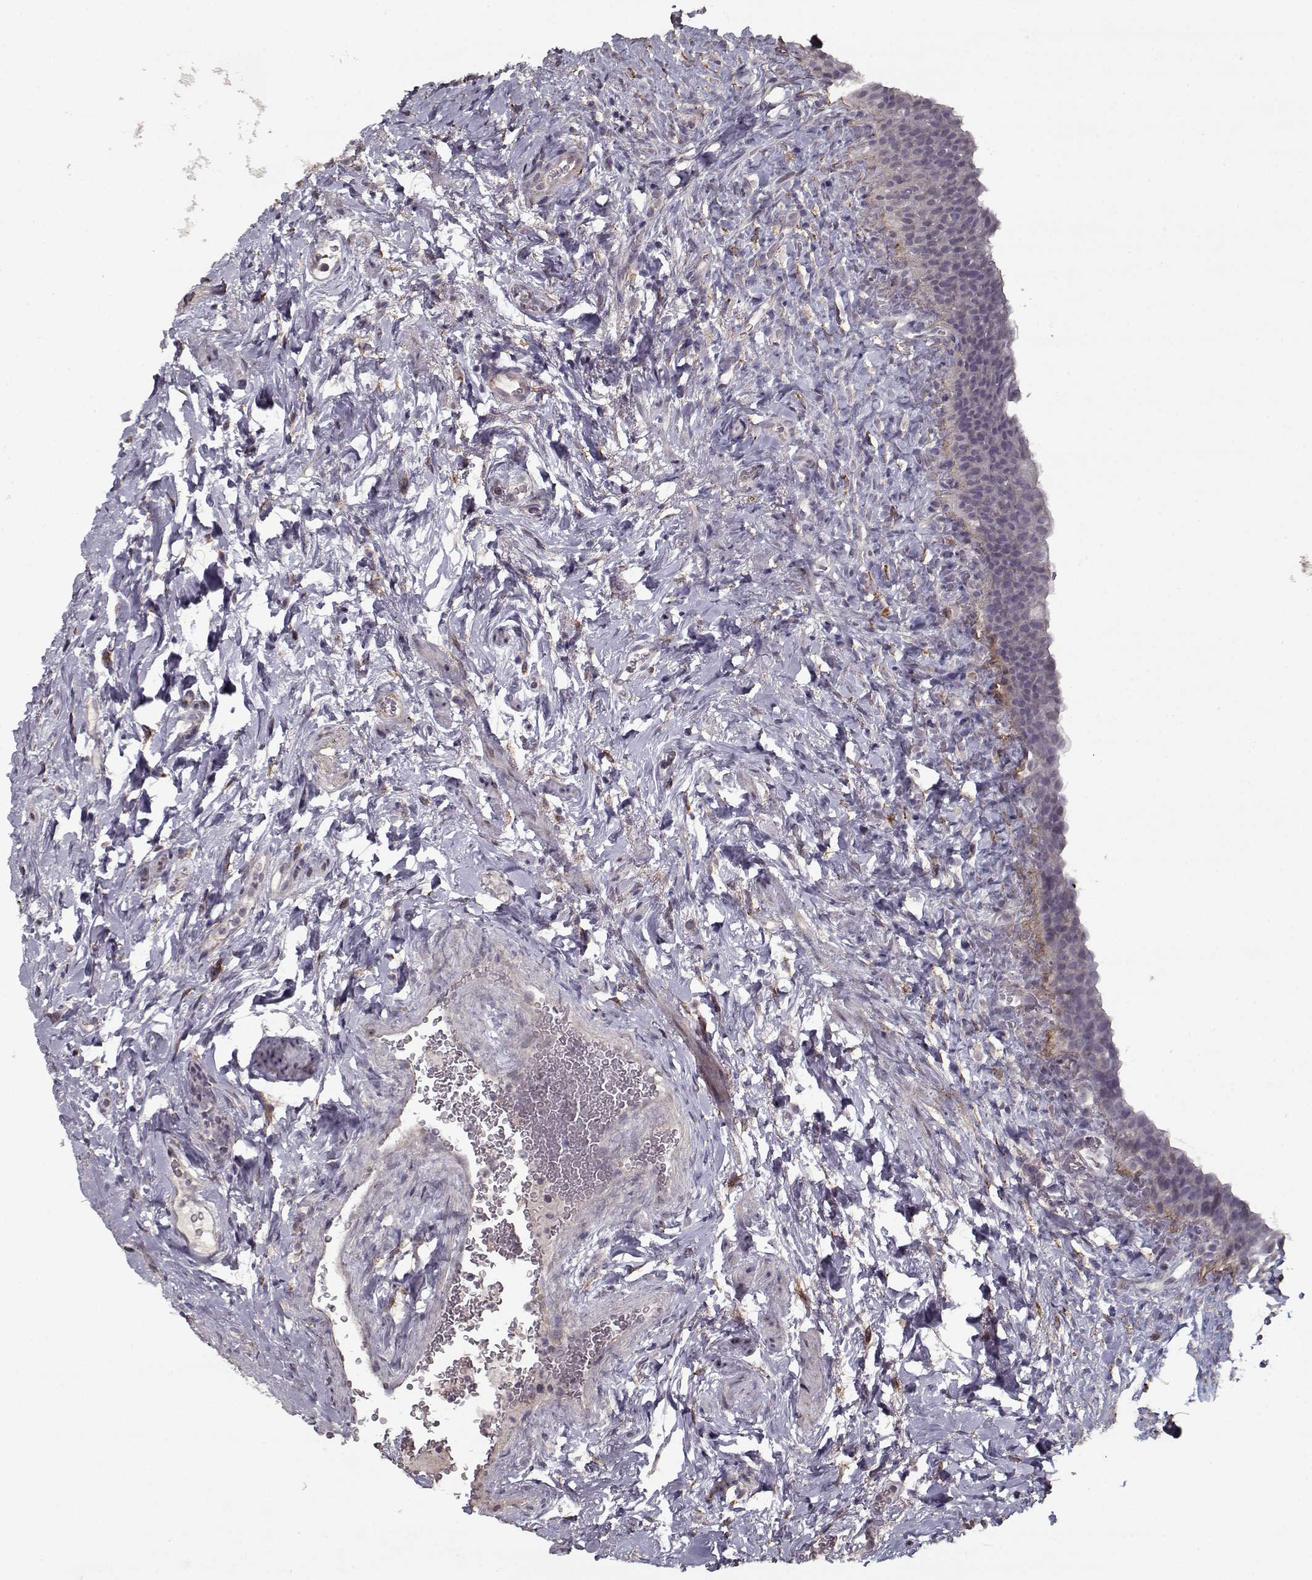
{"staining": {"intensity": "negative", "quantity": "none", "location": "none"}, "tissue": "urinary bladder", "cell_type": "Urothelial cells", "image_type": "normal", "snomed": [{"axis": "morphology", "description": "Normal tissue, NOS"}, {"axis": "topography", "description": "Urinary bladder"}], "caption": "DAB immunohistochemical staining of benign human urinary bladder displays no significant staining in urothelial cells.", "gene": "LAMA2", "patient": {"sex": "male", "age": 76}}